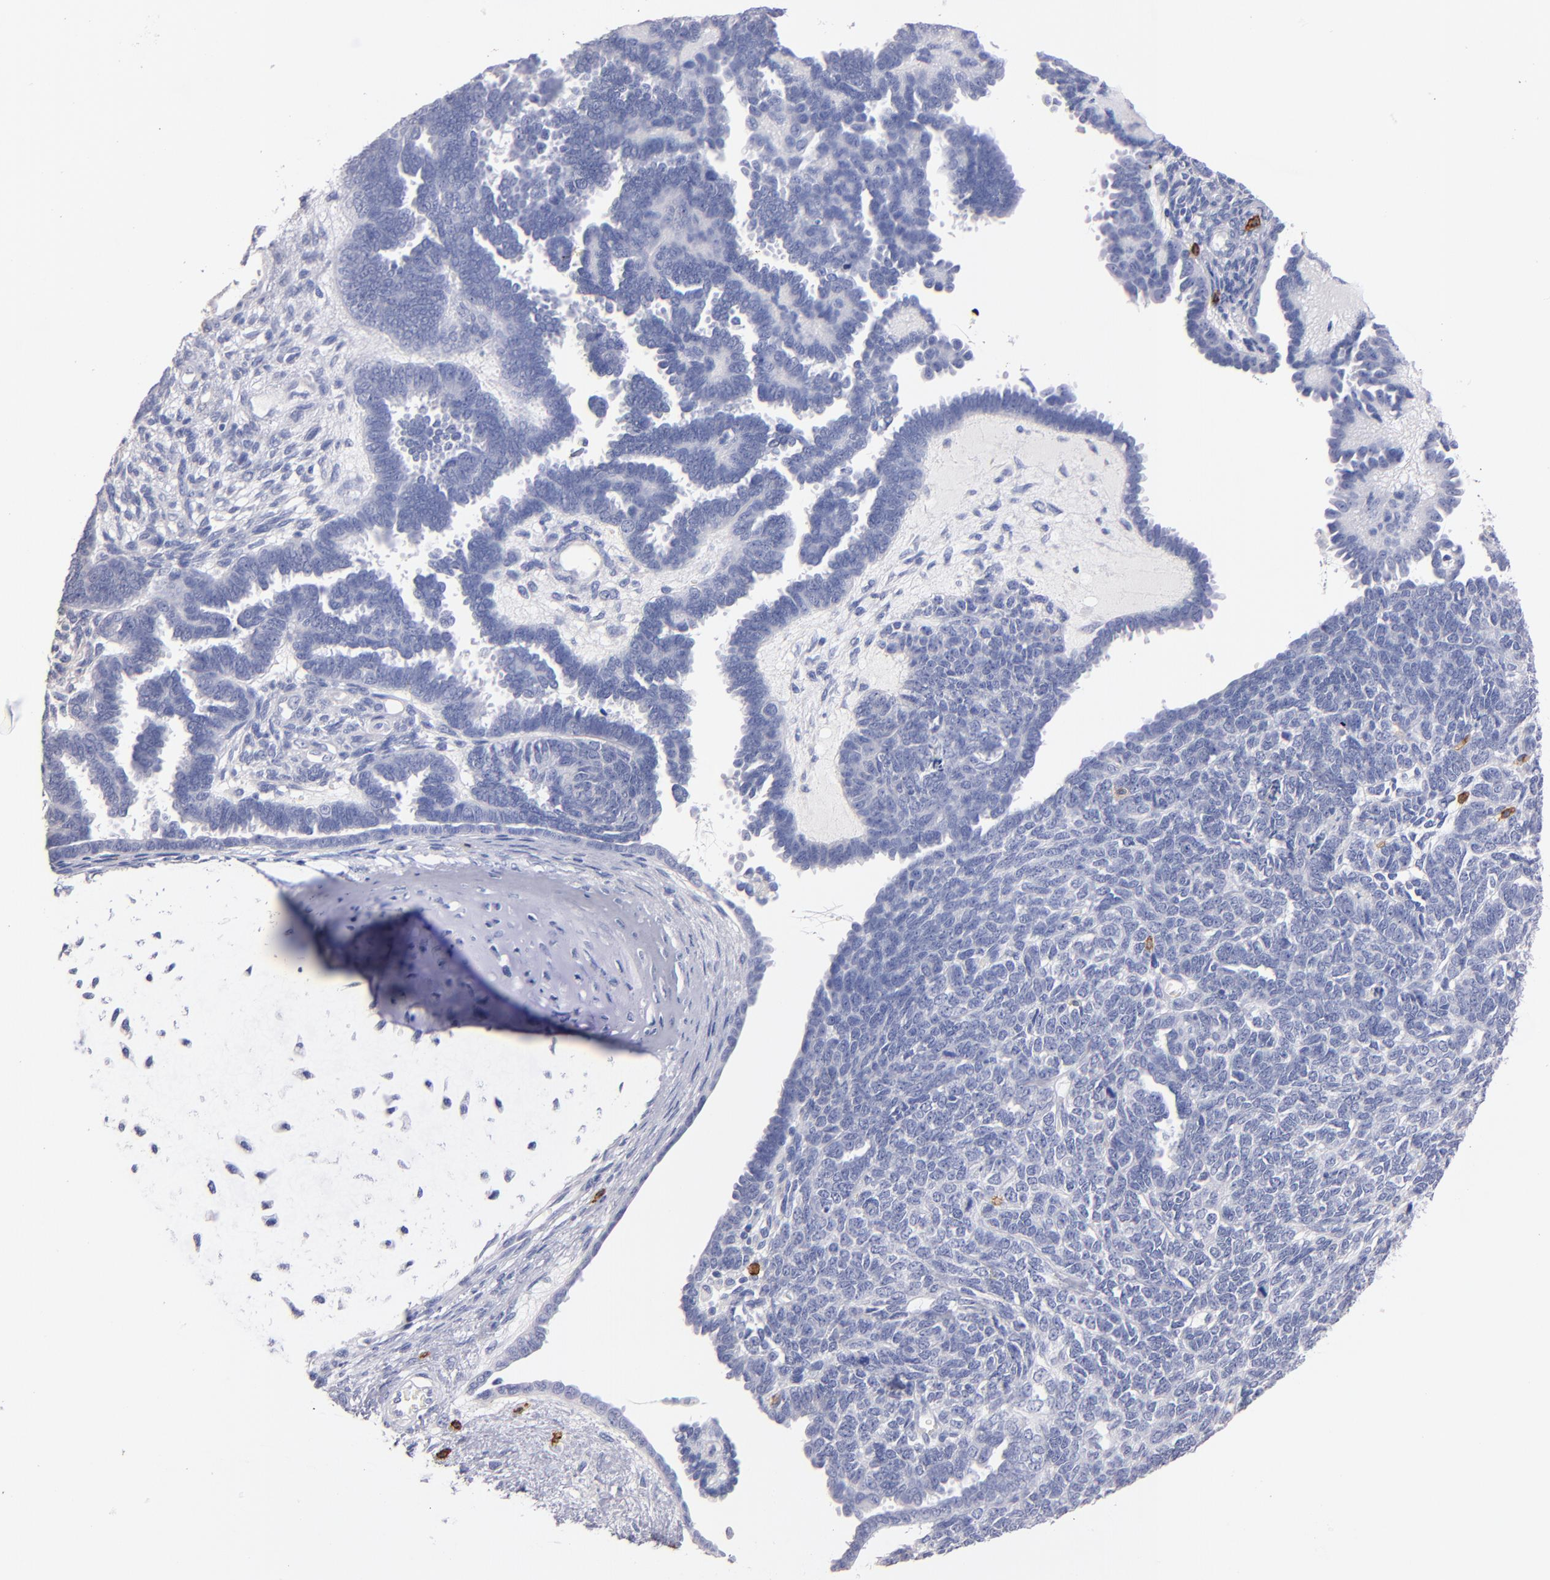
{"staining": {"intensity": "negative", "quantity": "none", "location": "none"}, "tissue": "endometrial cancer", "cell_type": "Tumor cells", "image_type": "cancer", "snomed": [{"axis": "morphology", "description": "Neoplasm, malignant, NOS"}, {"axis": "topography", "description": "Endometrium"}], "caption": "Immunohistochemical staining of human endometrial cancer demonstrates no significant expression in tumor cells.", "gene": "KIT", "patient": {"sex": "female", "age": 74}}